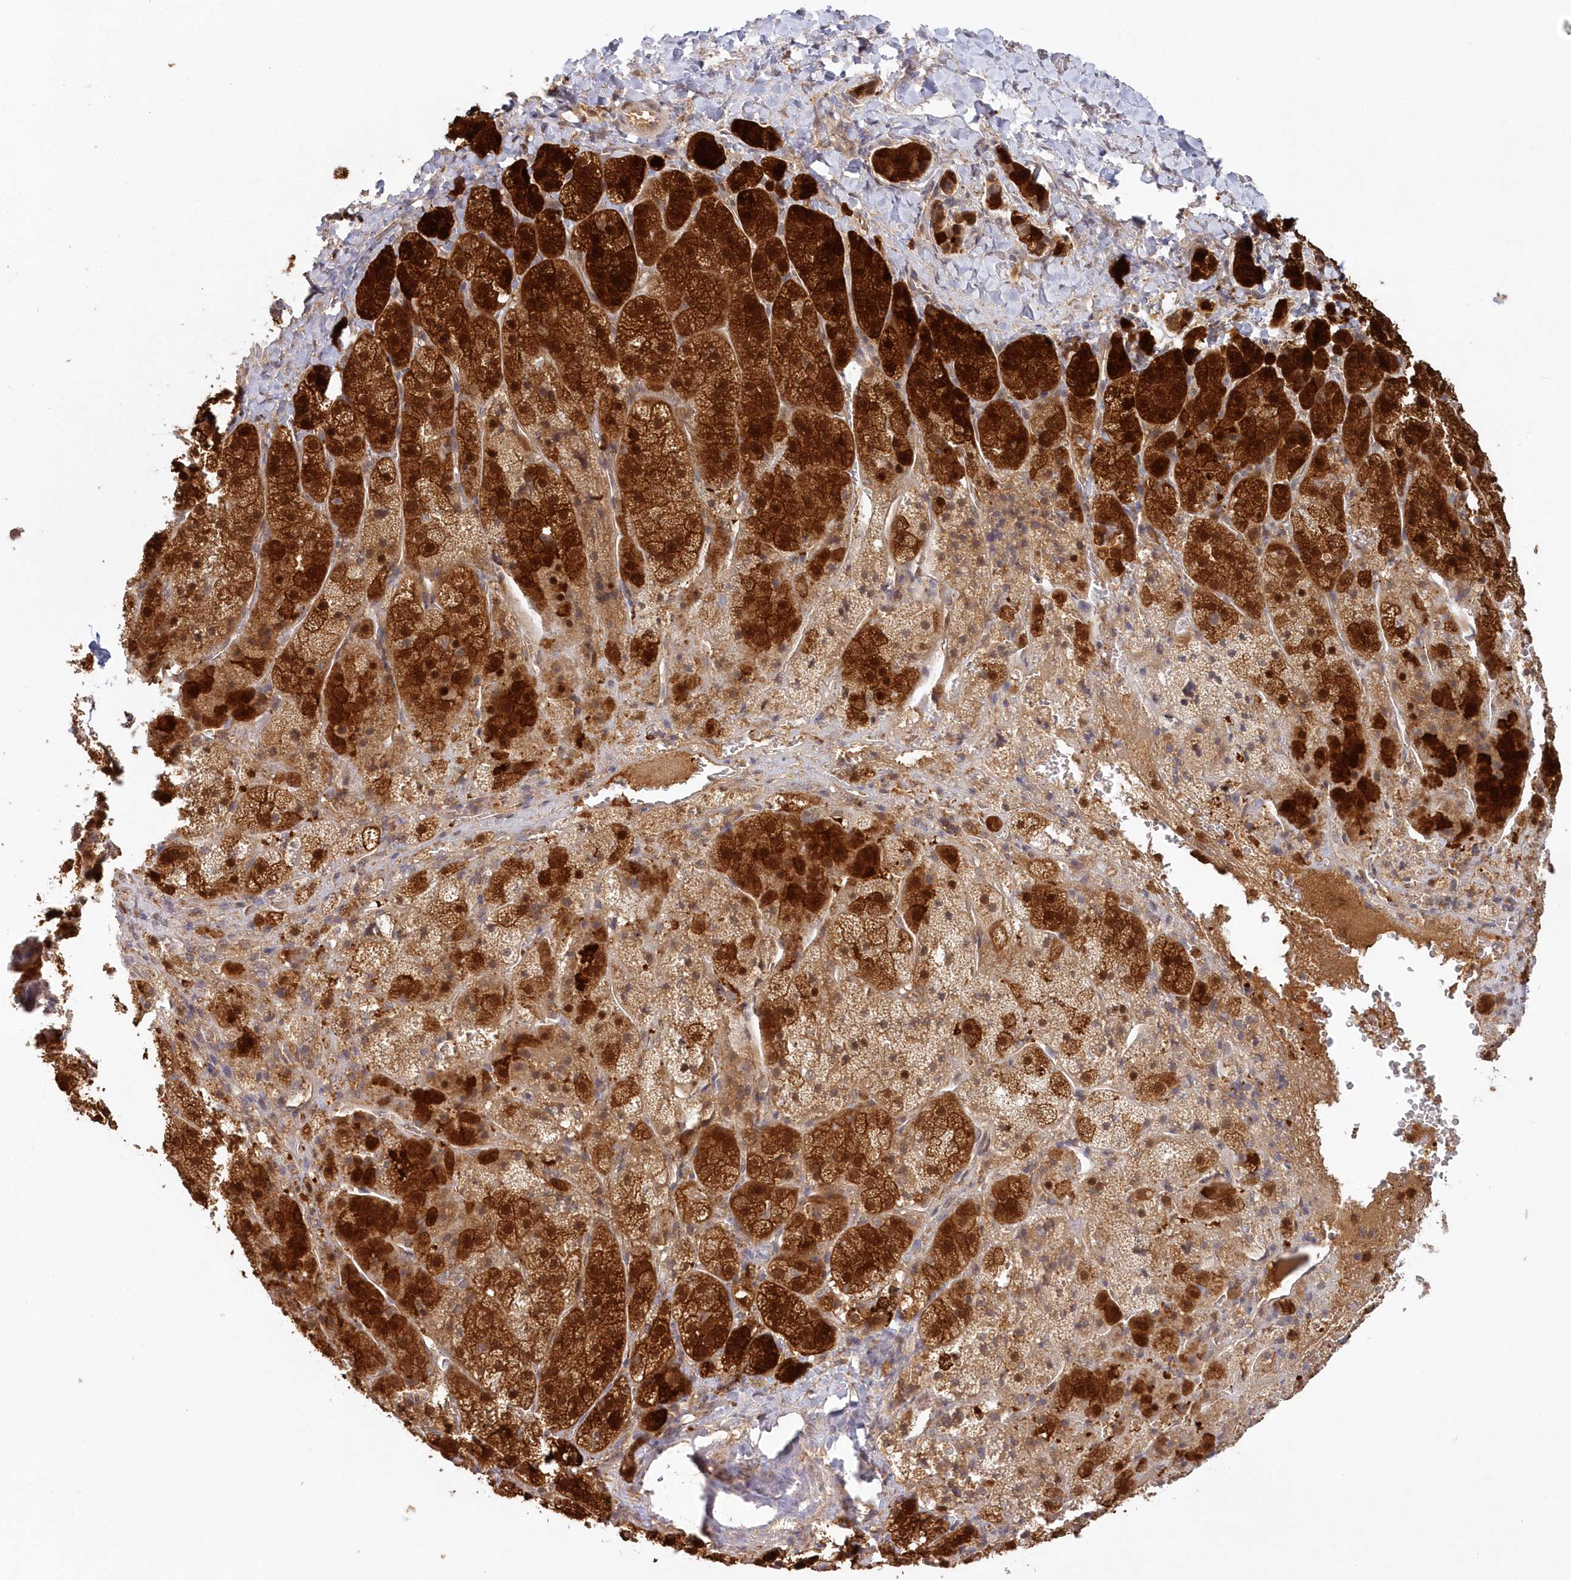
{"staining": {"intensity": "strong", "quantity": ">75%", "location": "cytoplasmic/membranous,nuclear"}, "tissue": "adrenal gland", "cell_type": "Glandular cells", "image_type": "normal", "snomed": [{"axis": "morphology", "description": "Normal tissue, NOS"}, {"axis": "topography", "description": "Adrenal gland"}], "caption": "Protein expression analysis of unremarkable adrenal gland shows strong cytoplasmic/membranous,nuclear positivity in approximately >75% of glandular cells.", "gene": "GBE1", "patient": {"sex": "female", "age": 44}}